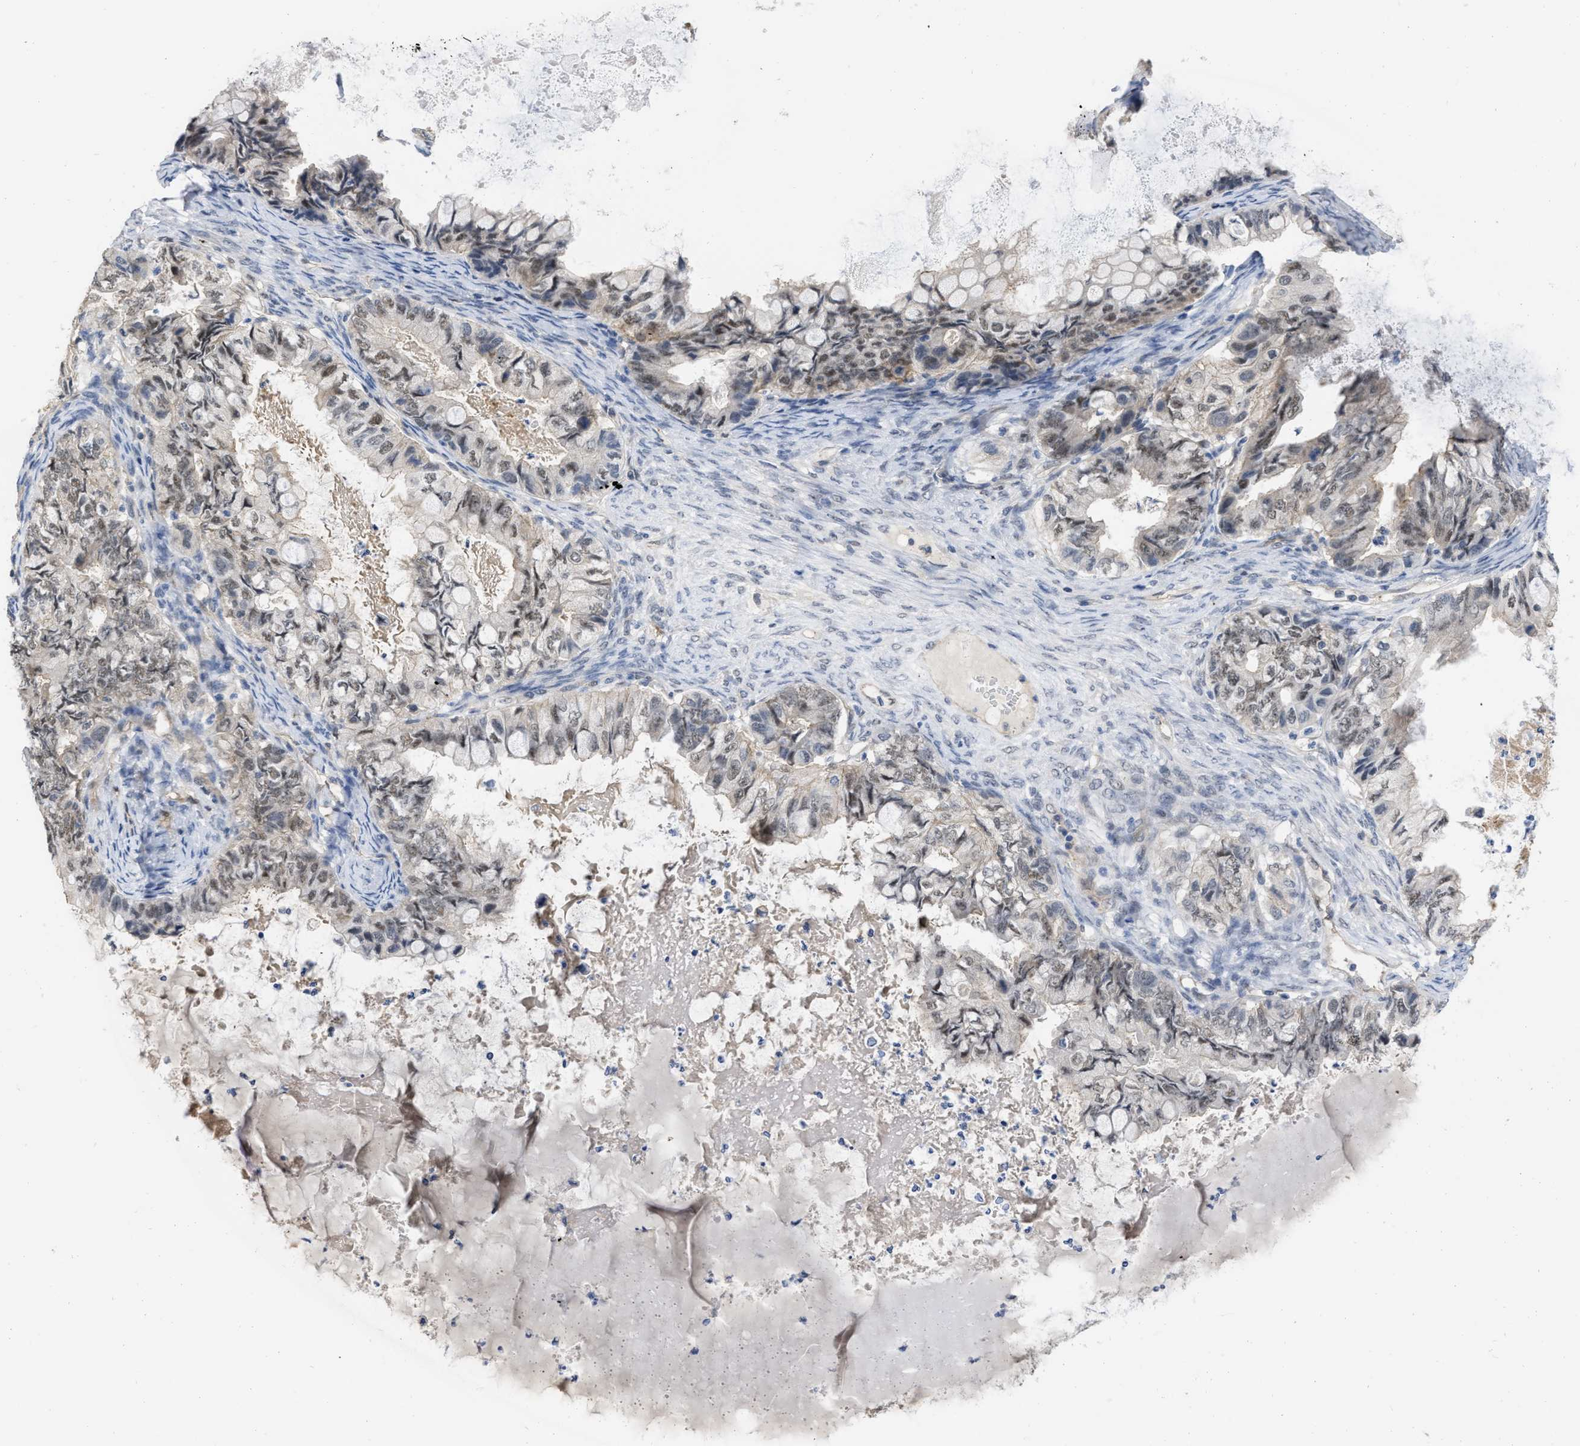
{"staining": {"intensity": "negative", "quantity": "none", "location": "none"}, "tissue": "ovarian cancer", "cell_type": "Tumor cells", "image_type": "cancer", "snomed": [{"axis": "morphology", "description": "Cystadenocarcinoma, mucinous, NOS"}, {"axis": "topography", "description": "Ovary"}], "caption": "Tumor cells show no significant staining in ovarian cancer.", "gene": "NAPEPLD", "patient": {"sex": "female", "age": 80}}